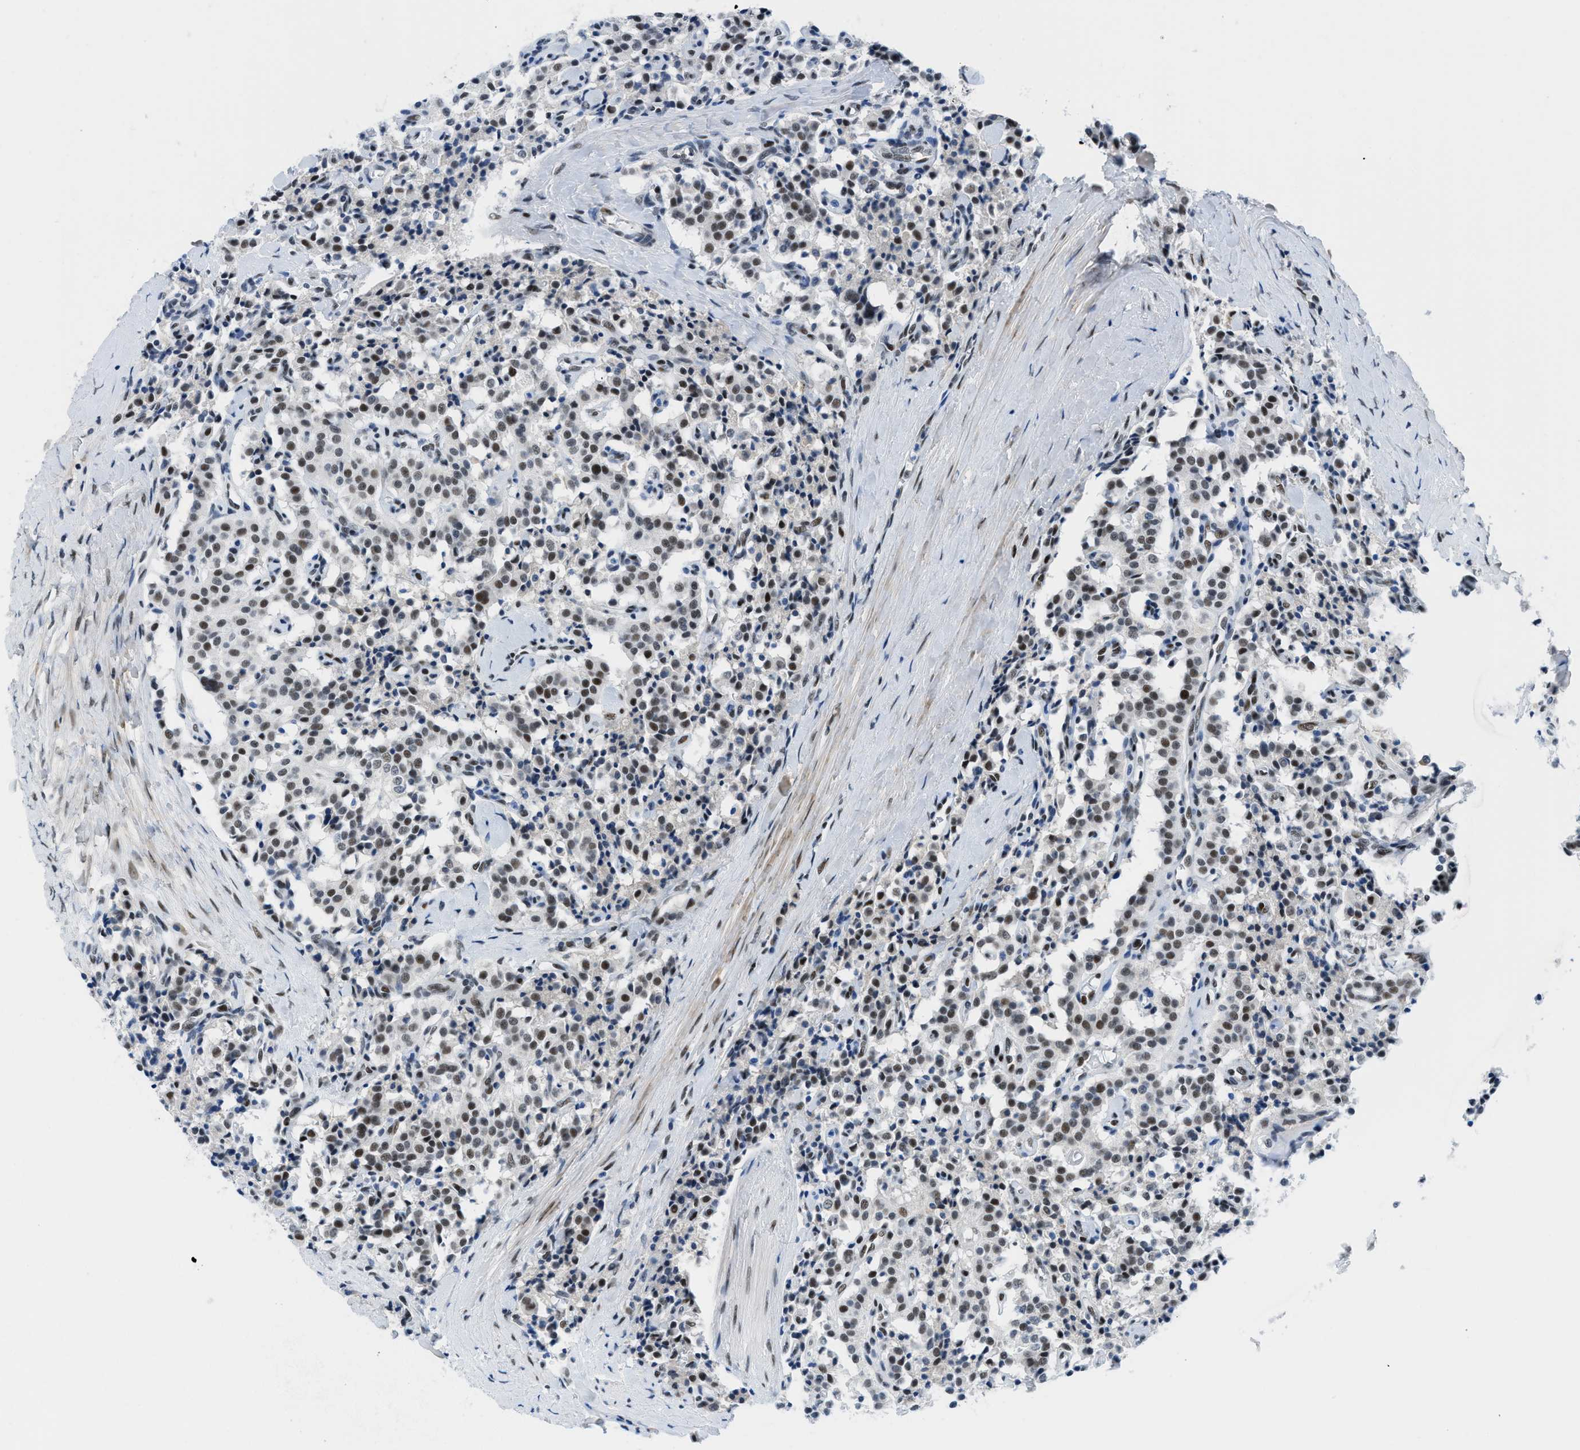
{"staining": {"intensity": "moderate", "quantity": "25%-75%", "location": "nuclear"}, "tissue": "carcinoid", "cell_type": "Tumor cells", "image_type": "cancer", "snomed": [{"axis": "morphology", "description": "Carcinoid, malignant, NOS"}, {"axis": "topography", "description": "Lung"}], "caption": "Immunohistochemical staining of human malignant carcinoid shows moderate nuclear protein staining in approximately 25%-75% of tumor cells. The protein is stained brown, and the nuclei are stained in blue (DAB (3,3'-diaminobenzidine) IHC with brightfield microscopy, high magnification).", "gene": "SMARCAD1", "patient": {"sex": "male", "age": 30}}